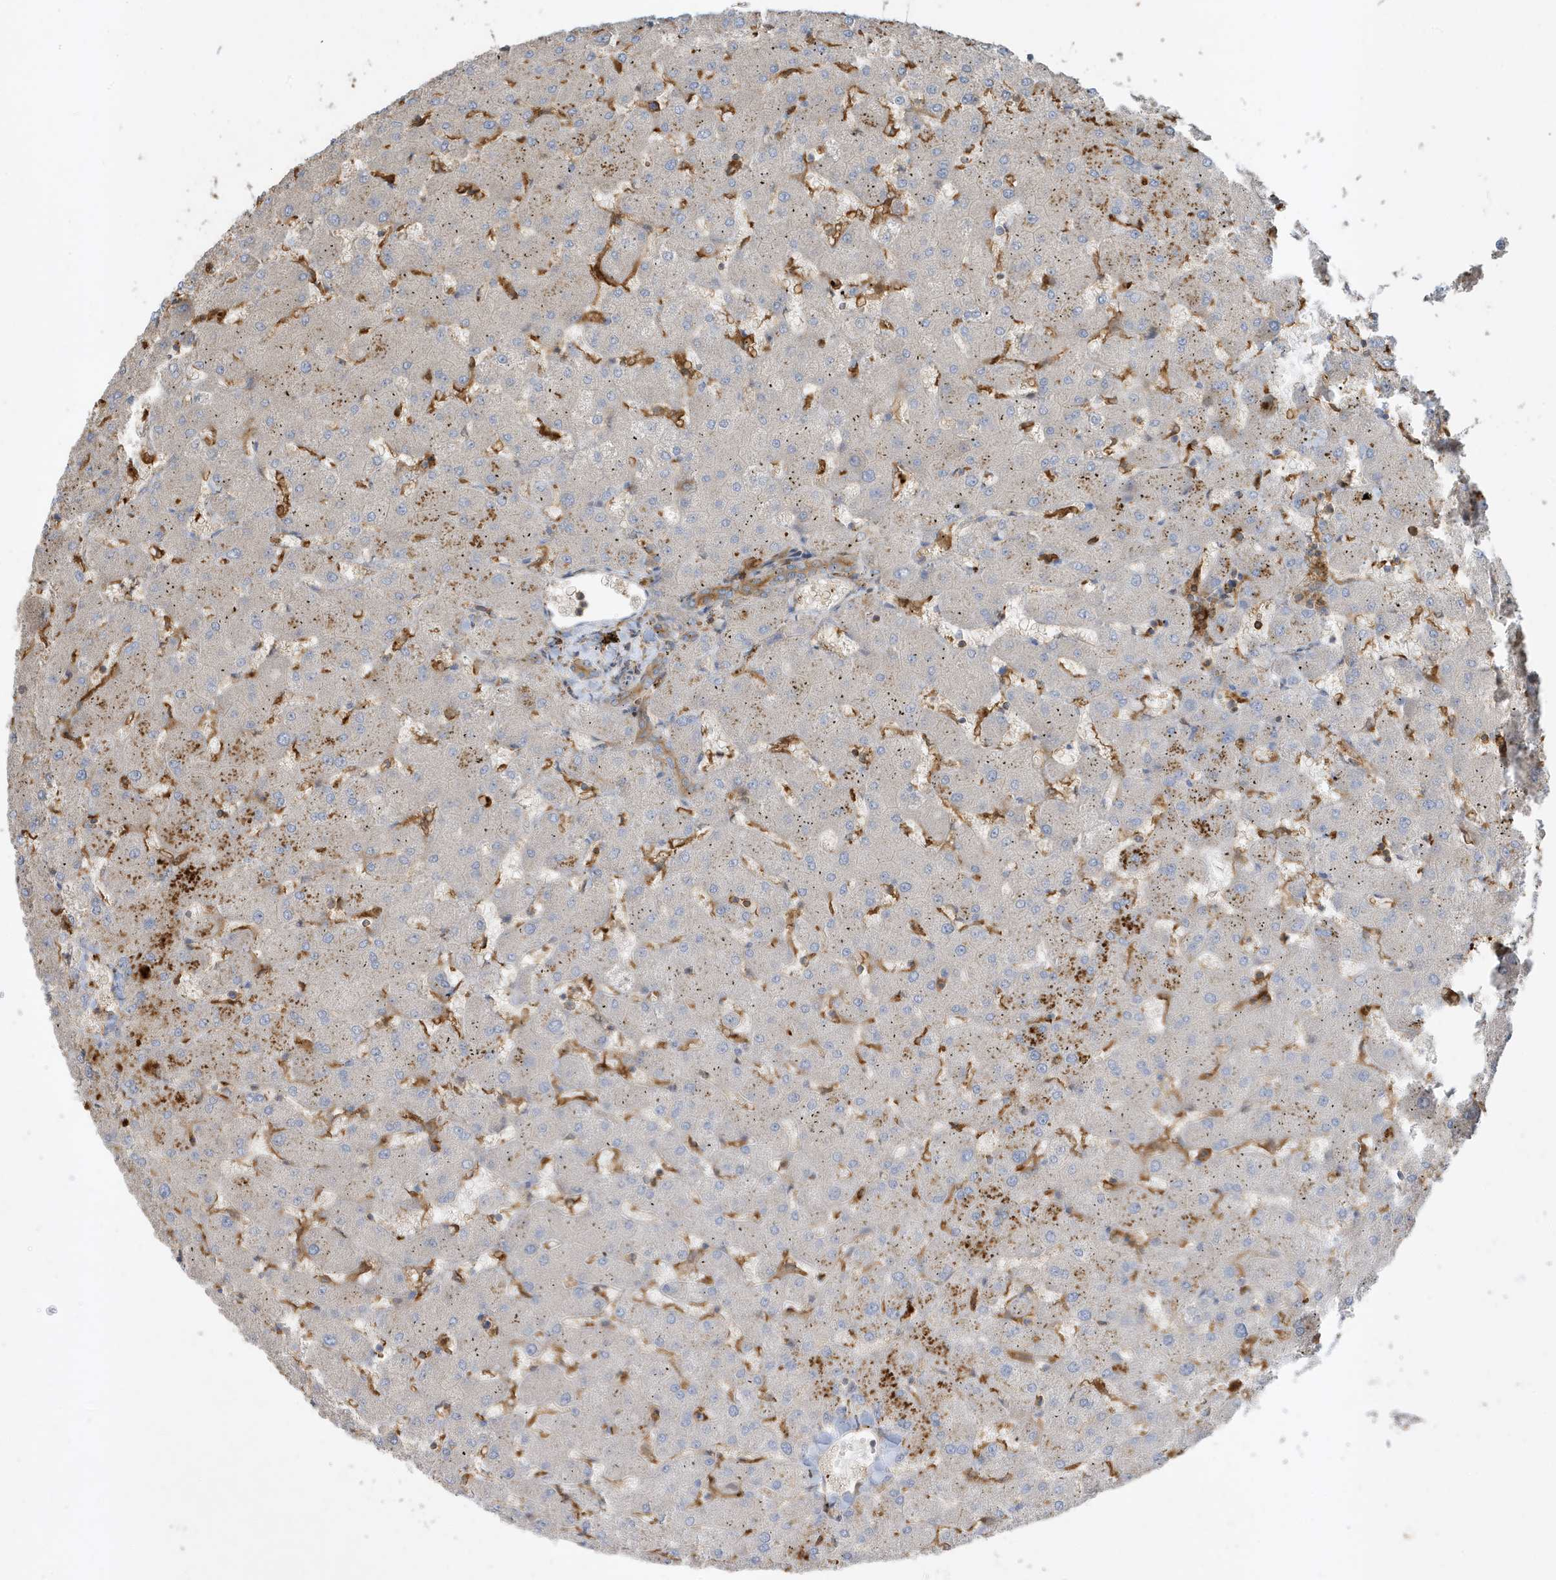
{"staining": {"intensity": "negative", "quantity": "none", "location": "none"}, "tissue": "liver", "cell_type": "Cholangiocytes", "image_type": "normal", "snomed": [{"axis": "morphology", "description": "Normal tissue, NOS"}, {"axis": "topography", "description": "Liver"}], "caption": "Immunohistochemical staining of benign human liver displays no significant positivity in cholangiocytes.", "gene": "ABTB1", "patient": {"sex": "female", "age": 63}}